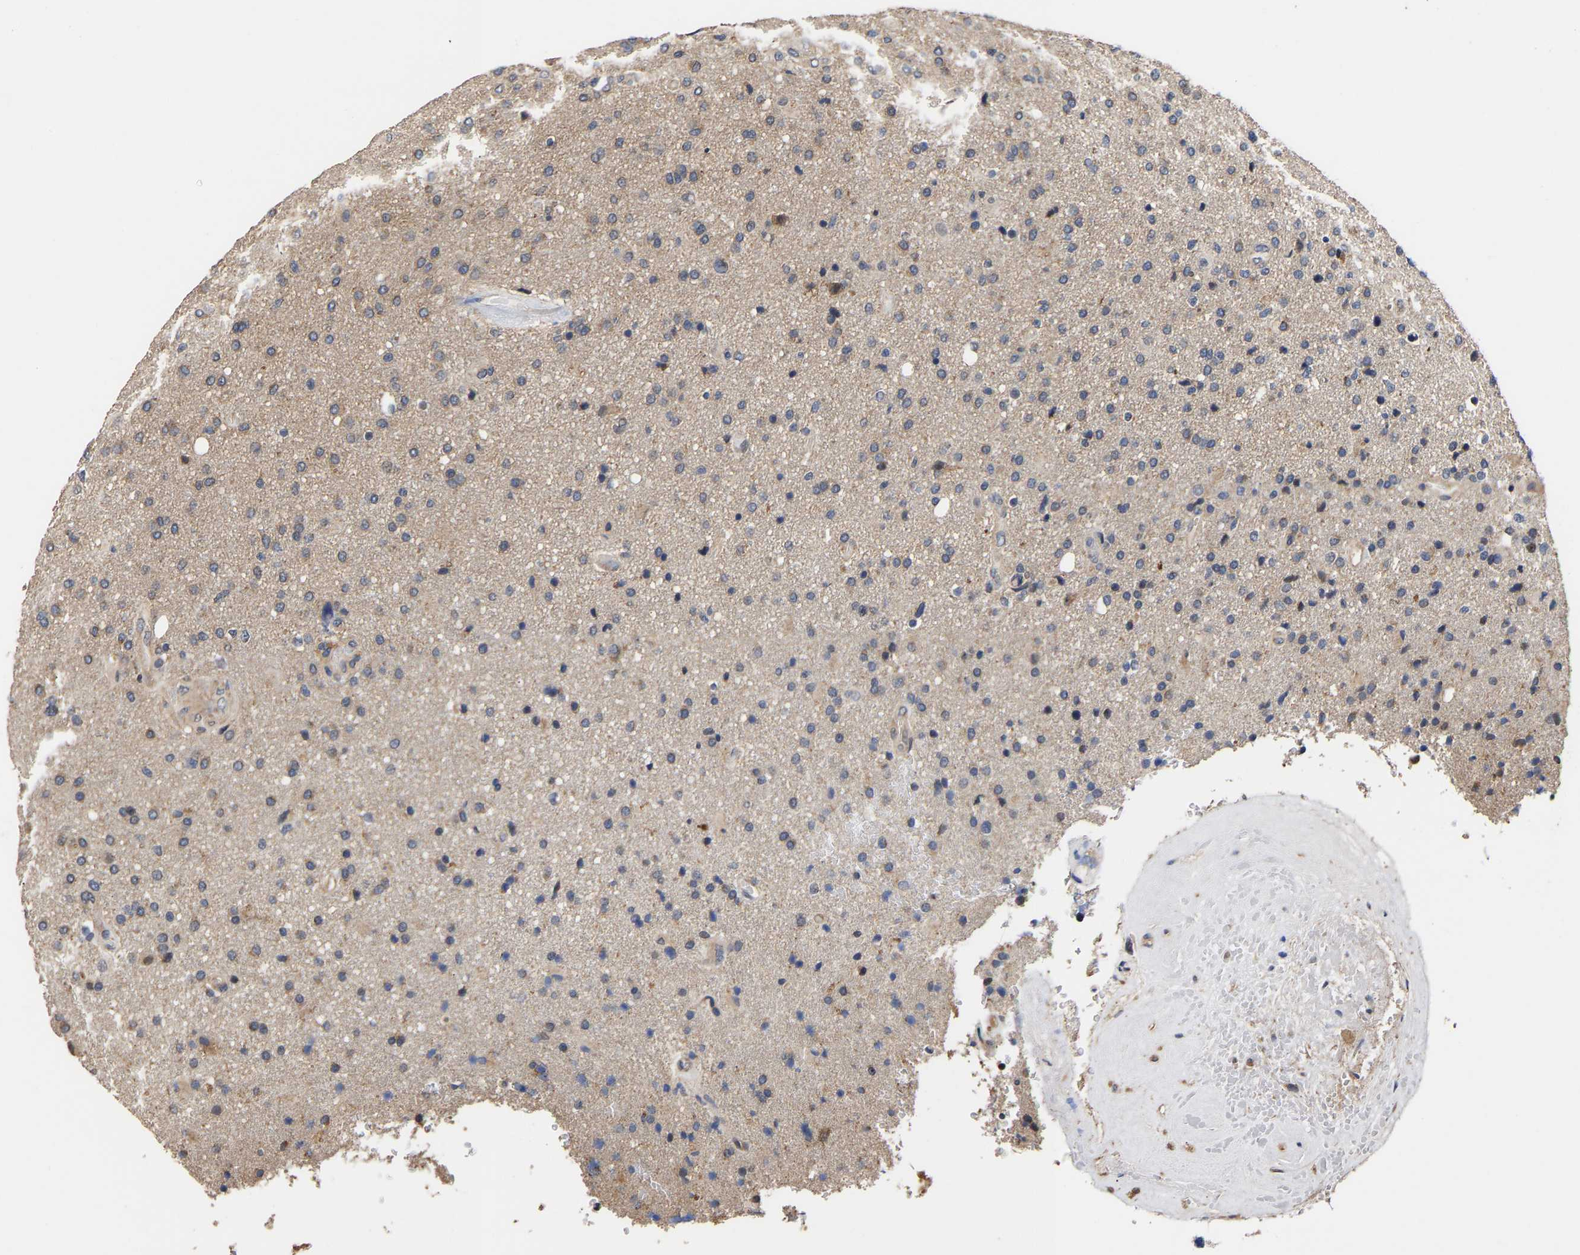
{"staining": {"intensity": "moderate", "quantity": "<25%", "location": "cytoplasmic/membranous"}, "tissue": "glioma", "cell_type": "Tumor cells", "image_type": "cancer", "snomed": [{"axis": "morphology", "description": "Glioma, malignant, High grade"}, {"axis": "topography", "description": "Brain"}], "caption": "A low amount of moderate cytoplasmic/membranous expression is present in about <25% of tumor cells in glioma tissue.", "gene": "ZNF26", "patient": {"sex": "male", "age": 72}}